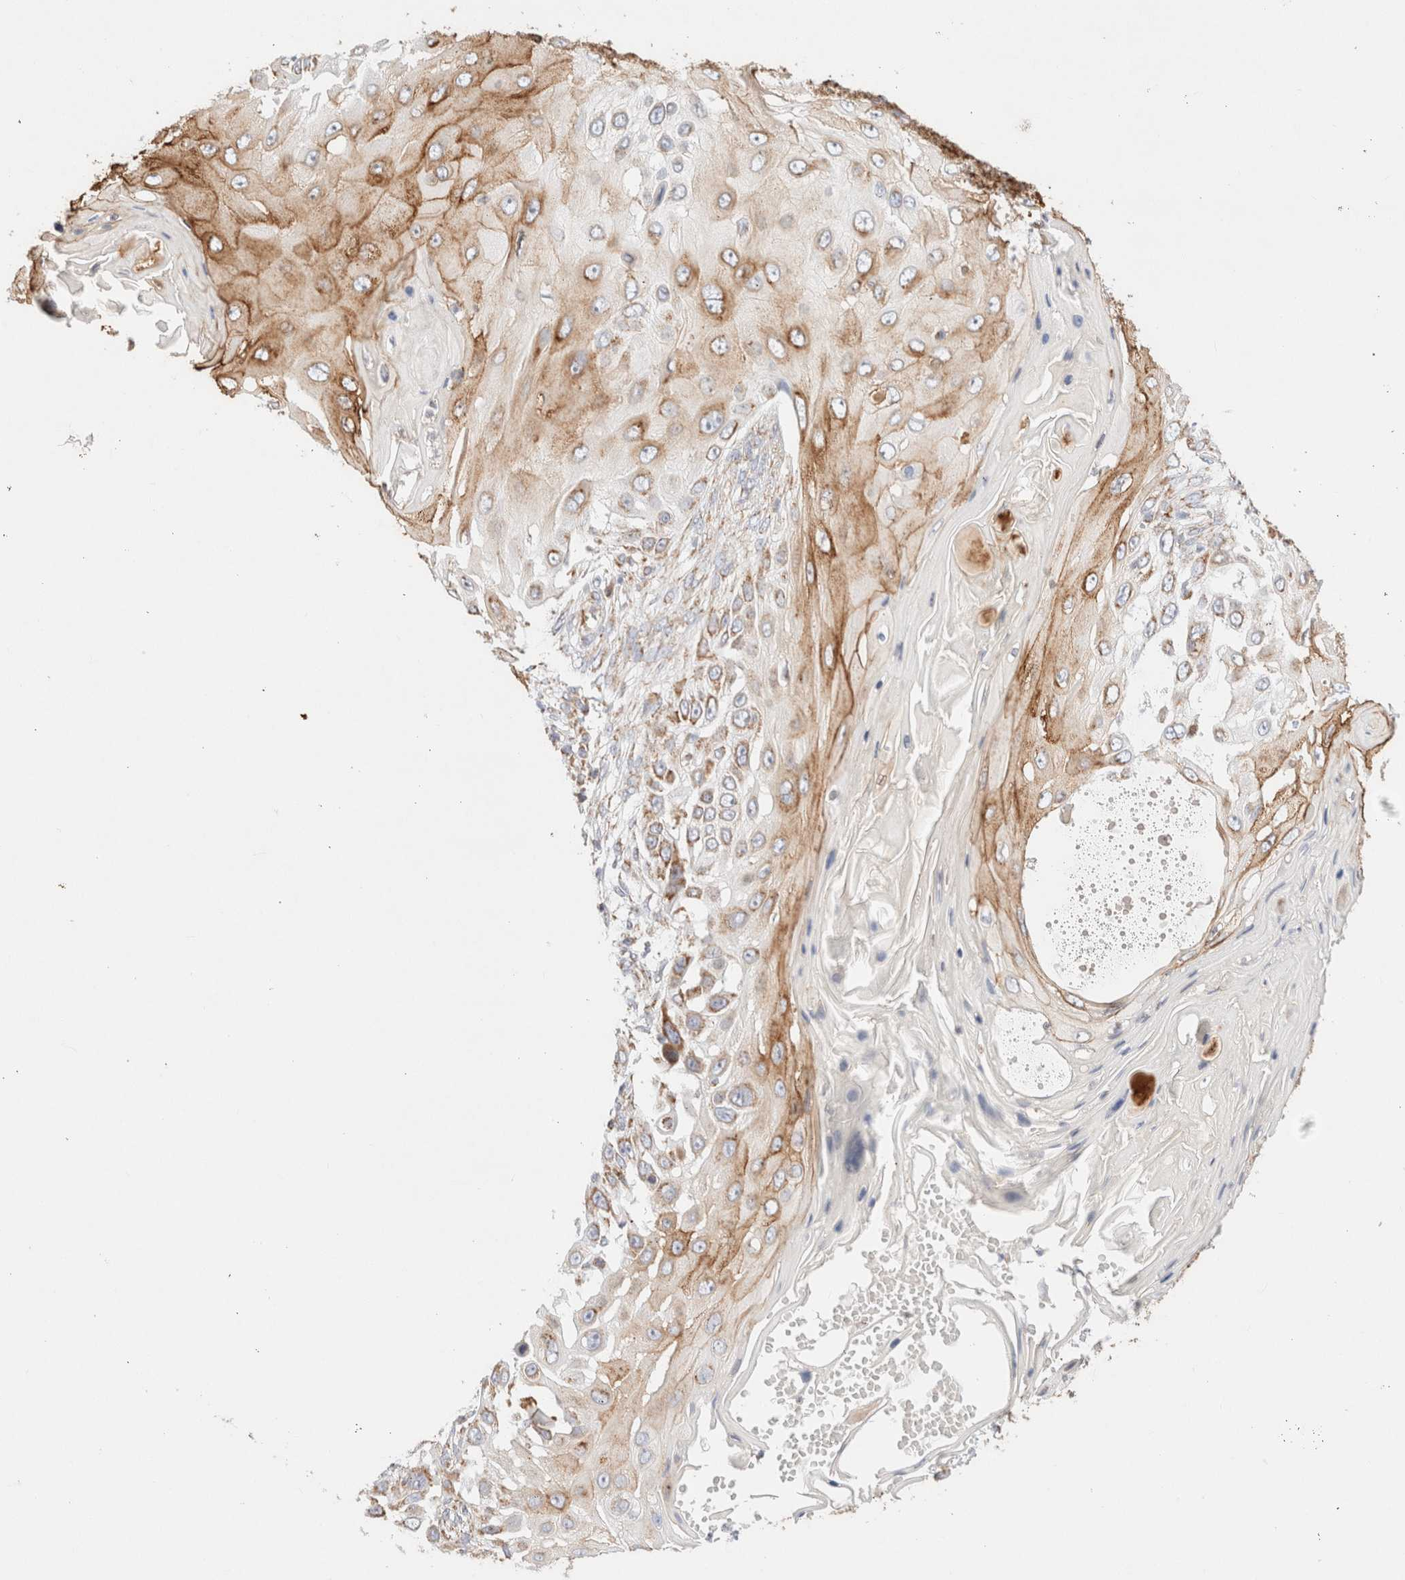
{"staining": {"intensity": "moderate", "quantity": ">75%", "location": "cytoplasmic/membranous"}, "tissue": "skin cancer", "cell_type": "Tumor cells", "image_type": "cancer", "snomed": [{"axis": "morphology", "description": "Squamous cell carcinoma, NOS"}, {"axis": "topography", "description": "Skin"}], "caption": "Tumor cells demonstrate moderate cytoplasmic/membranous positivity in approximately >75% of cells in squamous cell carcinoma (skin).", "gene": "PHB2", "patient": {"sex": "female", "age": 44}}